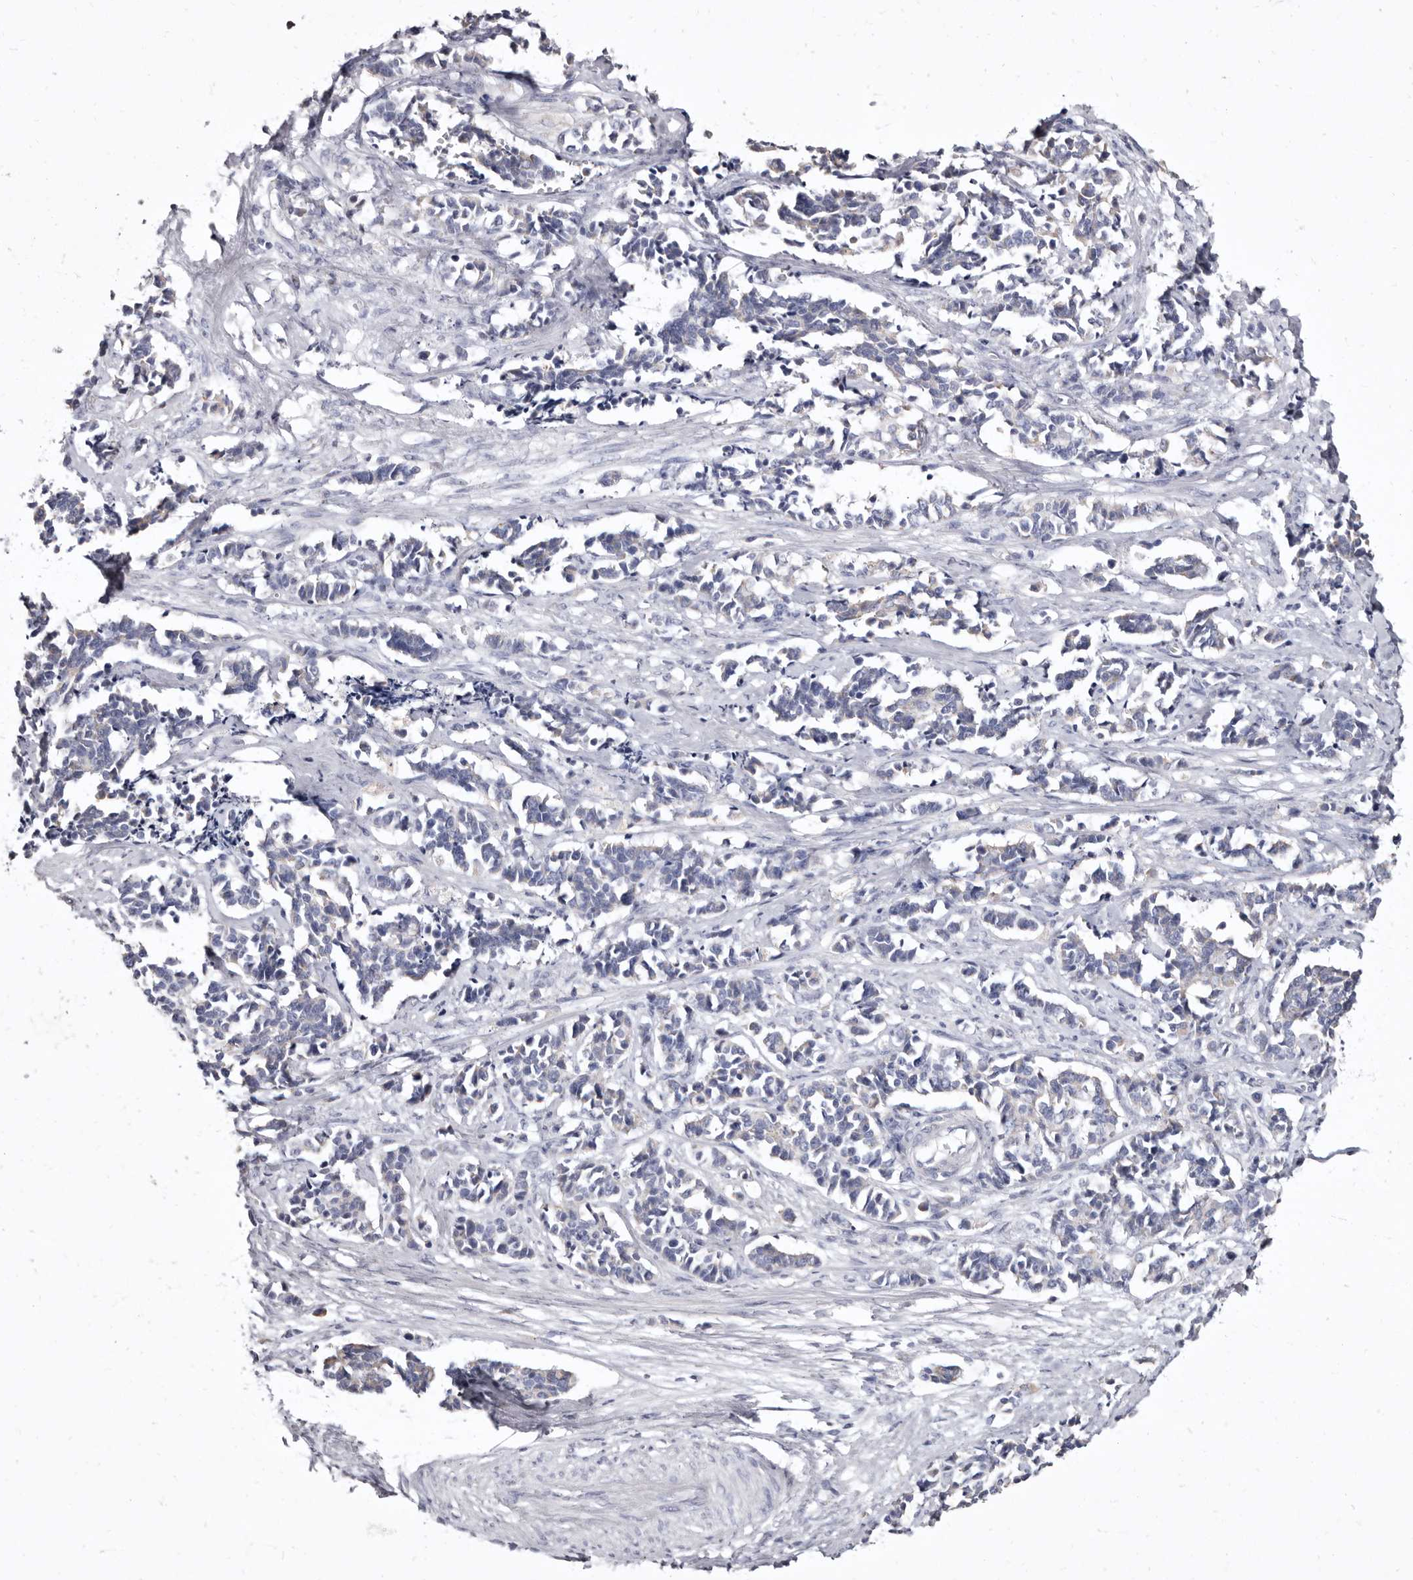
{"staining": {"intensity": "negative", "quantity": "none", "location": "none"}, "tissue": "cervical cancer", "cell_type": "Tumor cells", "image_type": "cancer", "snomed": [{"axis": "morphology", "description": "Normal tissue, NOS"}, {"axis": "morphology", "description": "Squamous cell carcinoma, NOS"}, {"axis": "topography", "description": "Cervix"}], "caption": "The IHC micrograph has no significant expression in tumor cells of cervical squamous cell carcinoma tissue. (Stains: DAB immunohistochemistry with hematoxylin counter stain, Microscopy: brightfield microscopy at high magnification).", "gene": "CYP2E1", "patient": {"sex": "female", "age": 35}}